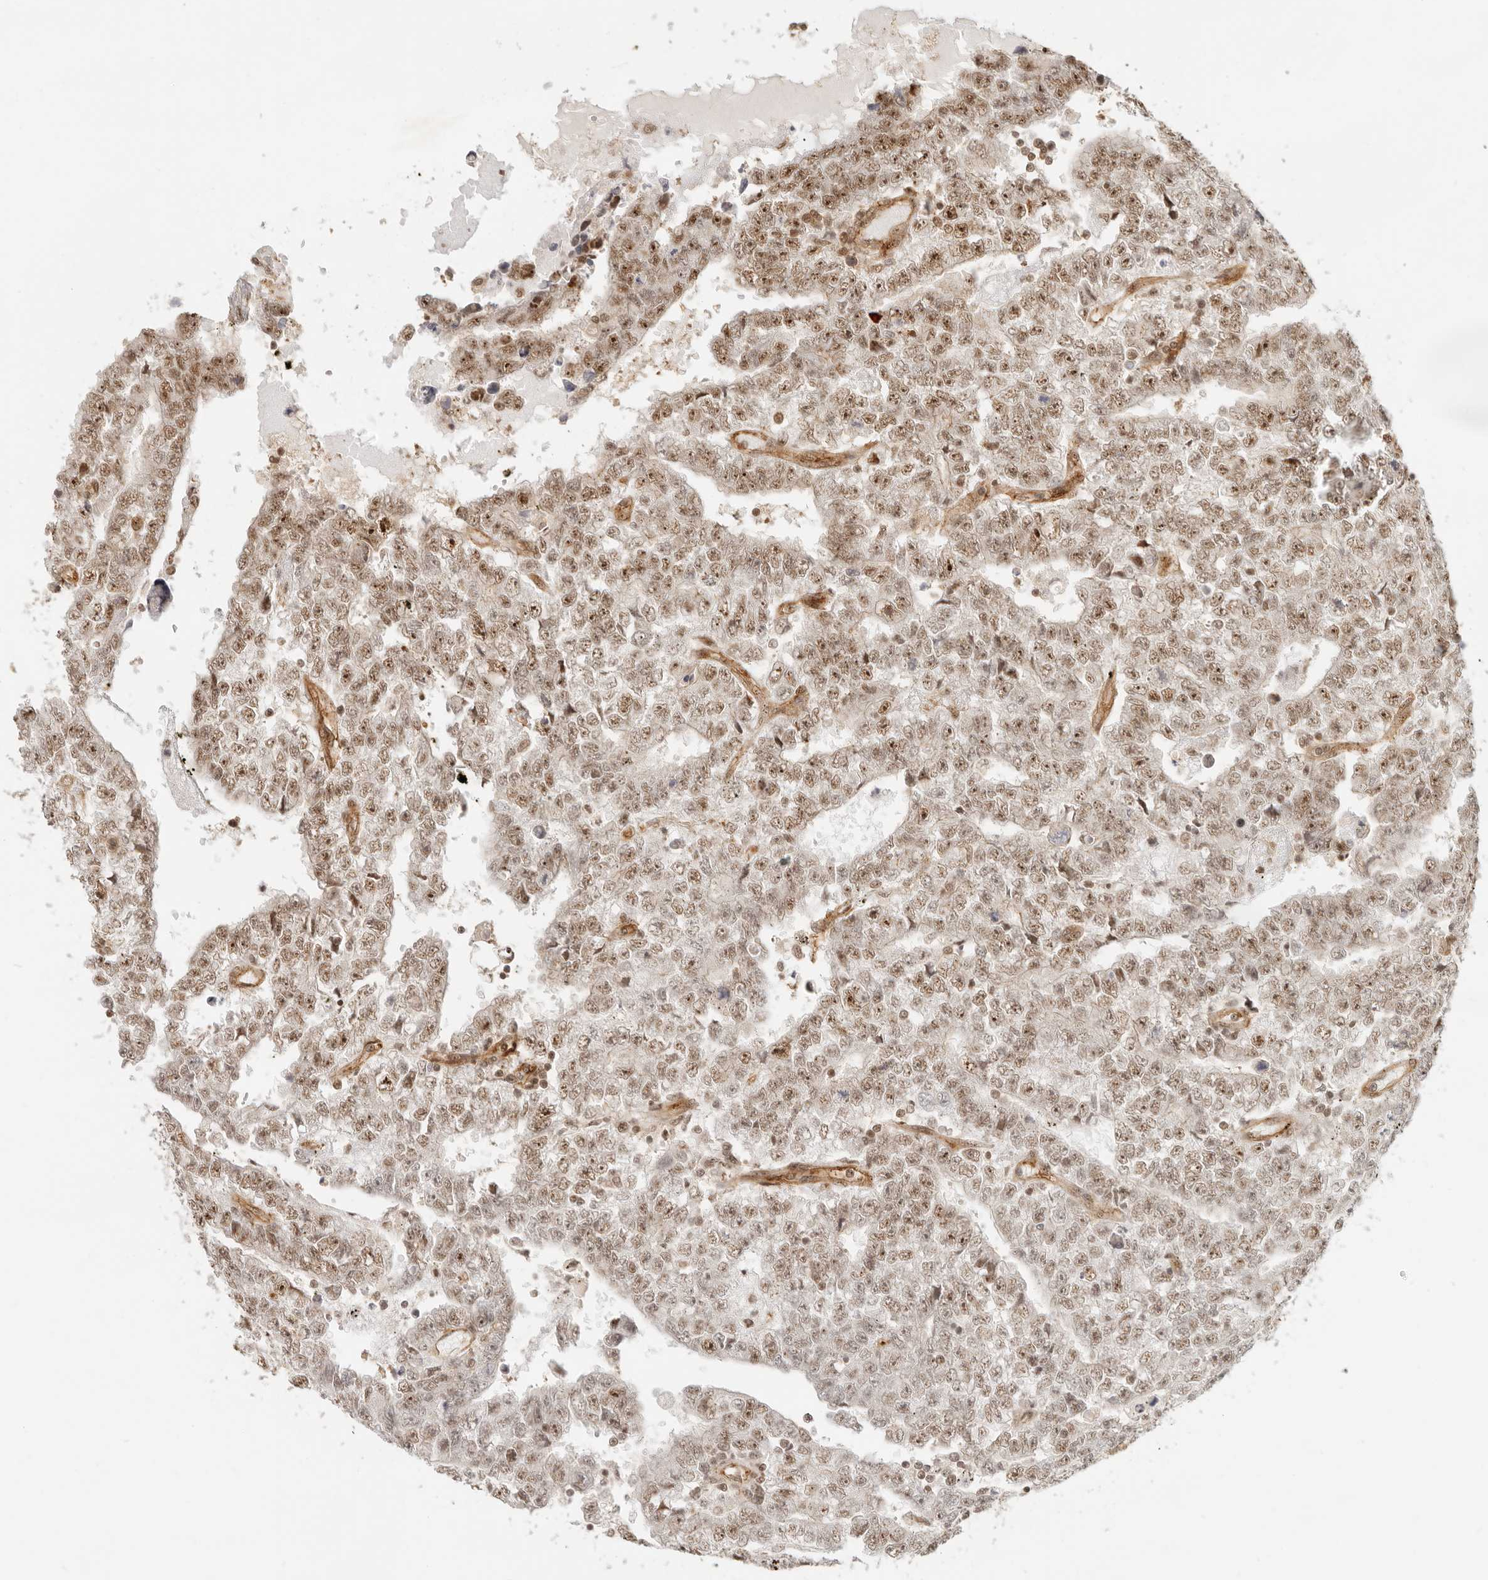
{"staining": {"intensity": "moderate", "quantity": ">75%", "location": "nuclear"}, "tissue": "testis cancer", "cell_type": "Tumor cells", "image_type": "cancer", "snomed": [{"axis": "morphology", "description": "Carcinoma, Embryonal, NOS"}, {"axis": "topography", "description": "Testis"}], "caption": "Protein positivity by immunohistochemistry (IHC) exhibits moderate nuclear expression in about >75% of tumor cells in testis cancer. The staining was performed using DAB (3,3'-diaminobenzidine) to visualize the protein expression in brown, while the nuclei were stained in blue with hematoxylin (Magnification: 20x).", "gene": "BAP1", "patient": {"sex": "male", "age": 25}}